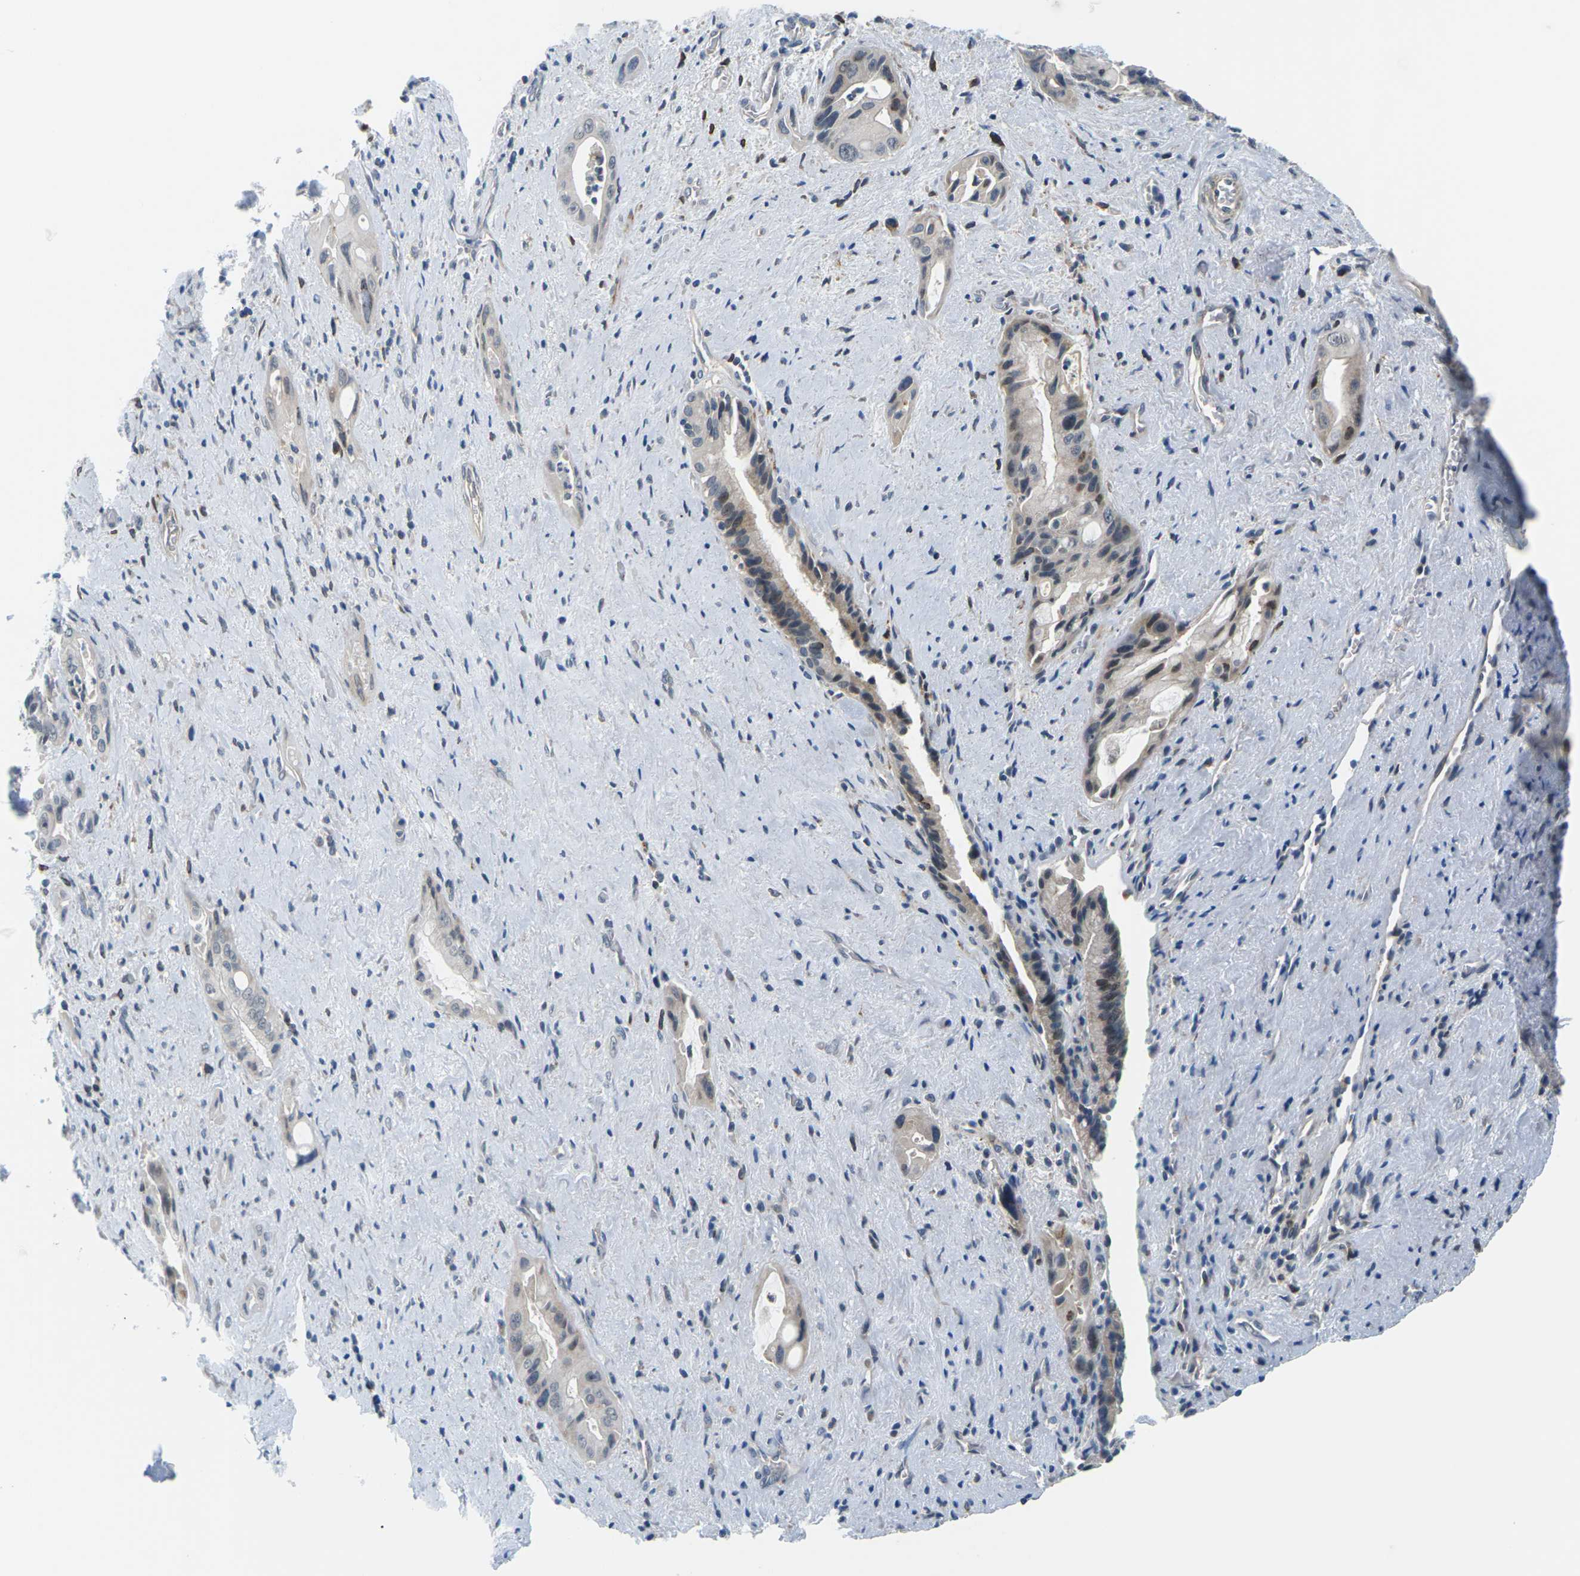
{"staining": {"intensity": "weak", "quantity": "<25%", "location": "cytoplasmic/membranous,nuclear"}, "tissue": "pancreatic cancer", "cell_type": "Tumor cells", "image_type": "cancer", "snomed": [{"axis": "morphology", "description": "Adenocarcinoma, NOS"}, {"axis": "topography", "description": "Pancreas"}], "caption": "High magnification brightfield microscopy of adenocarcinoma (pancreatic) stained with DAB (brown) and counterstained with hematoxylin (blue): tumor cells show no significant expression.", "gene": "SLC13A3", "patient": {"sex": "male", "age": 77}}